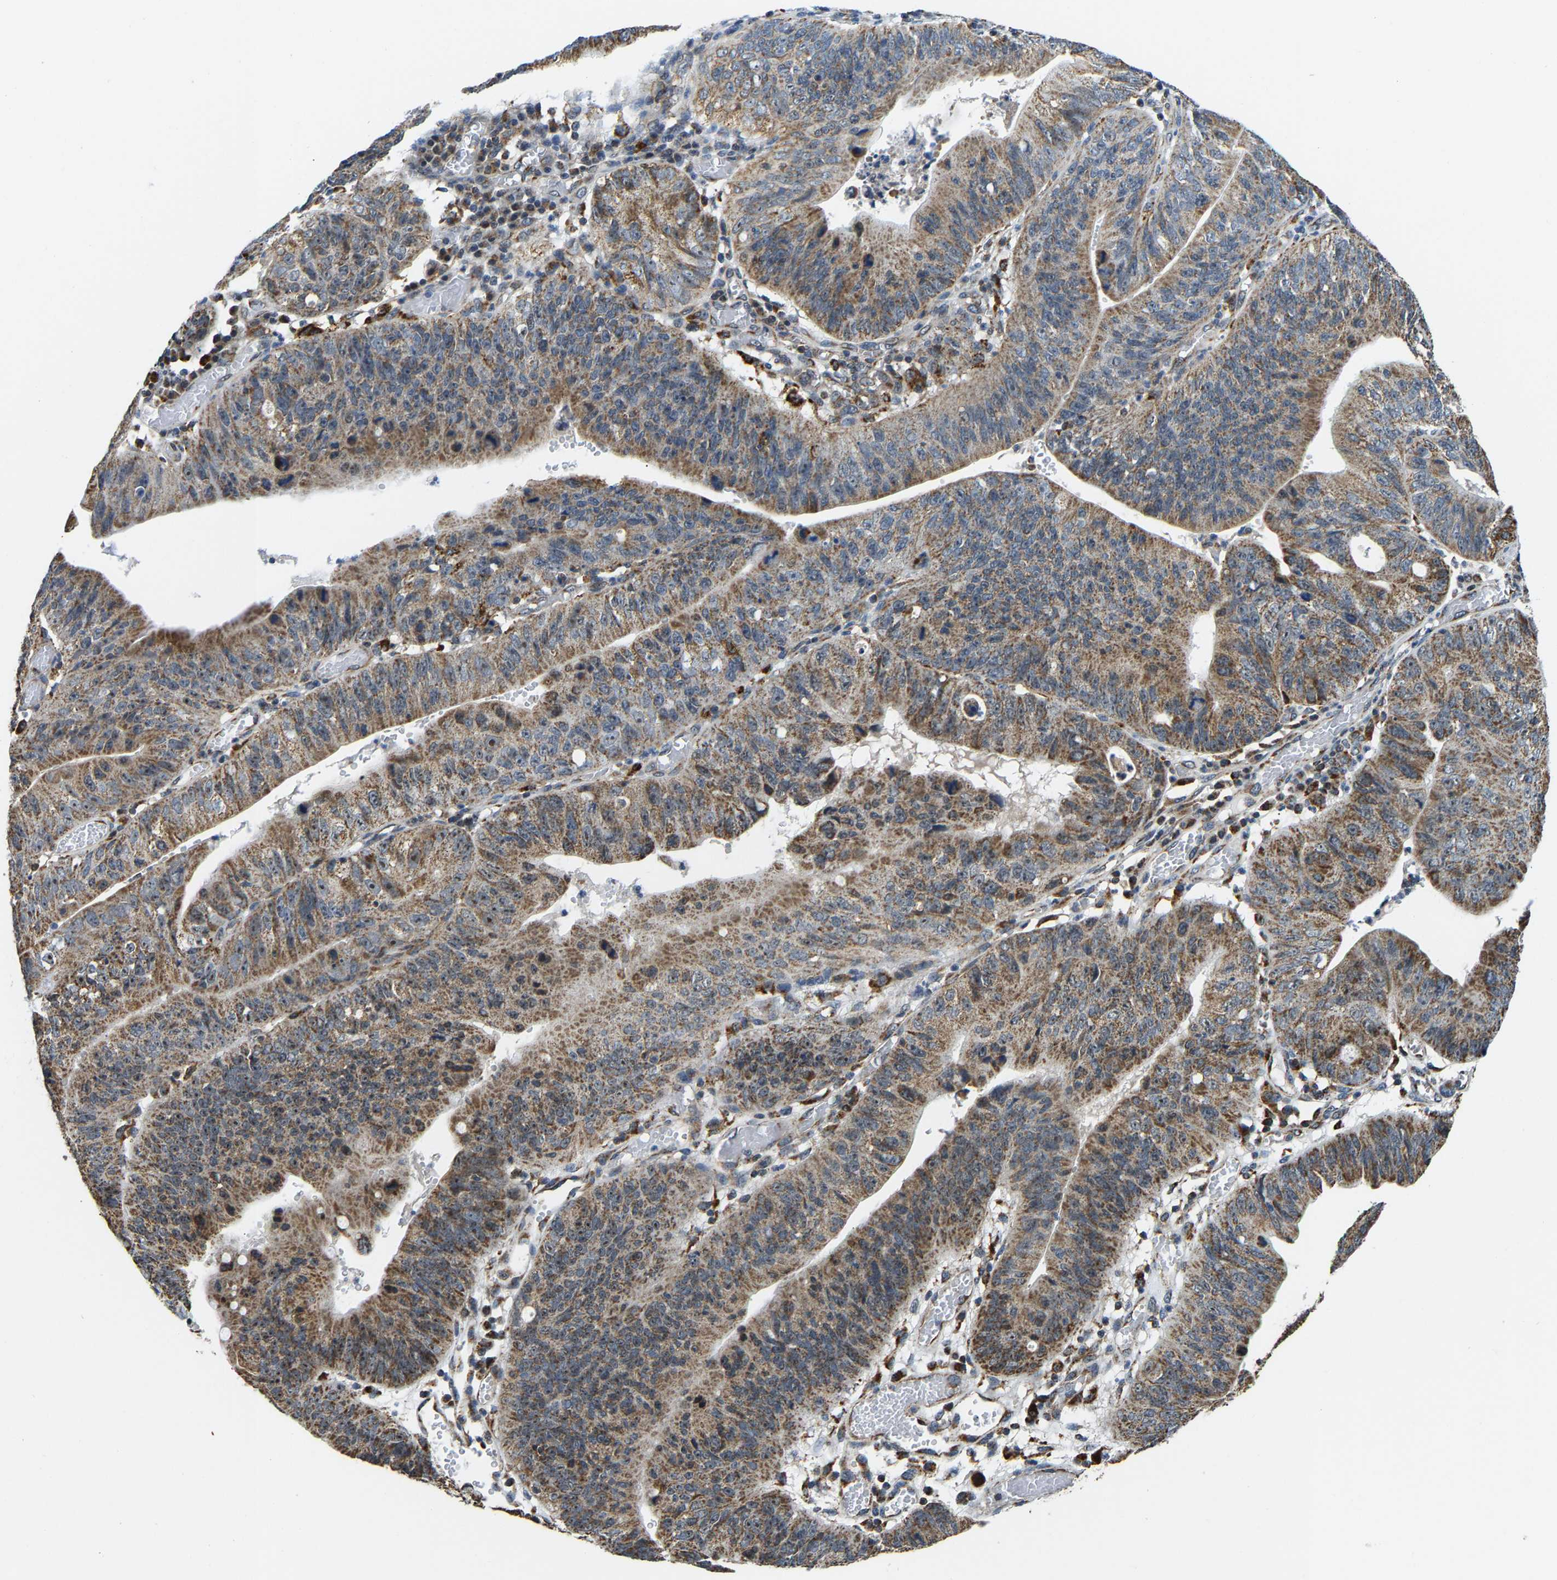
{"staining": {"intensity": "moderate", "quantity": ">75%", "location": "cytoplasmic/membranous"}, "tissue": "stomach cancer", "cell_type": "Tumor cells", "image_type": "cancer", "snomed": [{"axis": "morphology", "description": "Adenocarcinoma, NOS"}, {"axis": "topography", "description": "Stomach"}], "caption": "About >75% of tumor cells in stomach cancer display moderate cytoplasmic/membranous protein positivity as visualized by brown immunohistochemical staining.", "gene": "GIMAP7", "patient": {"sex": "male", "age": 59}}